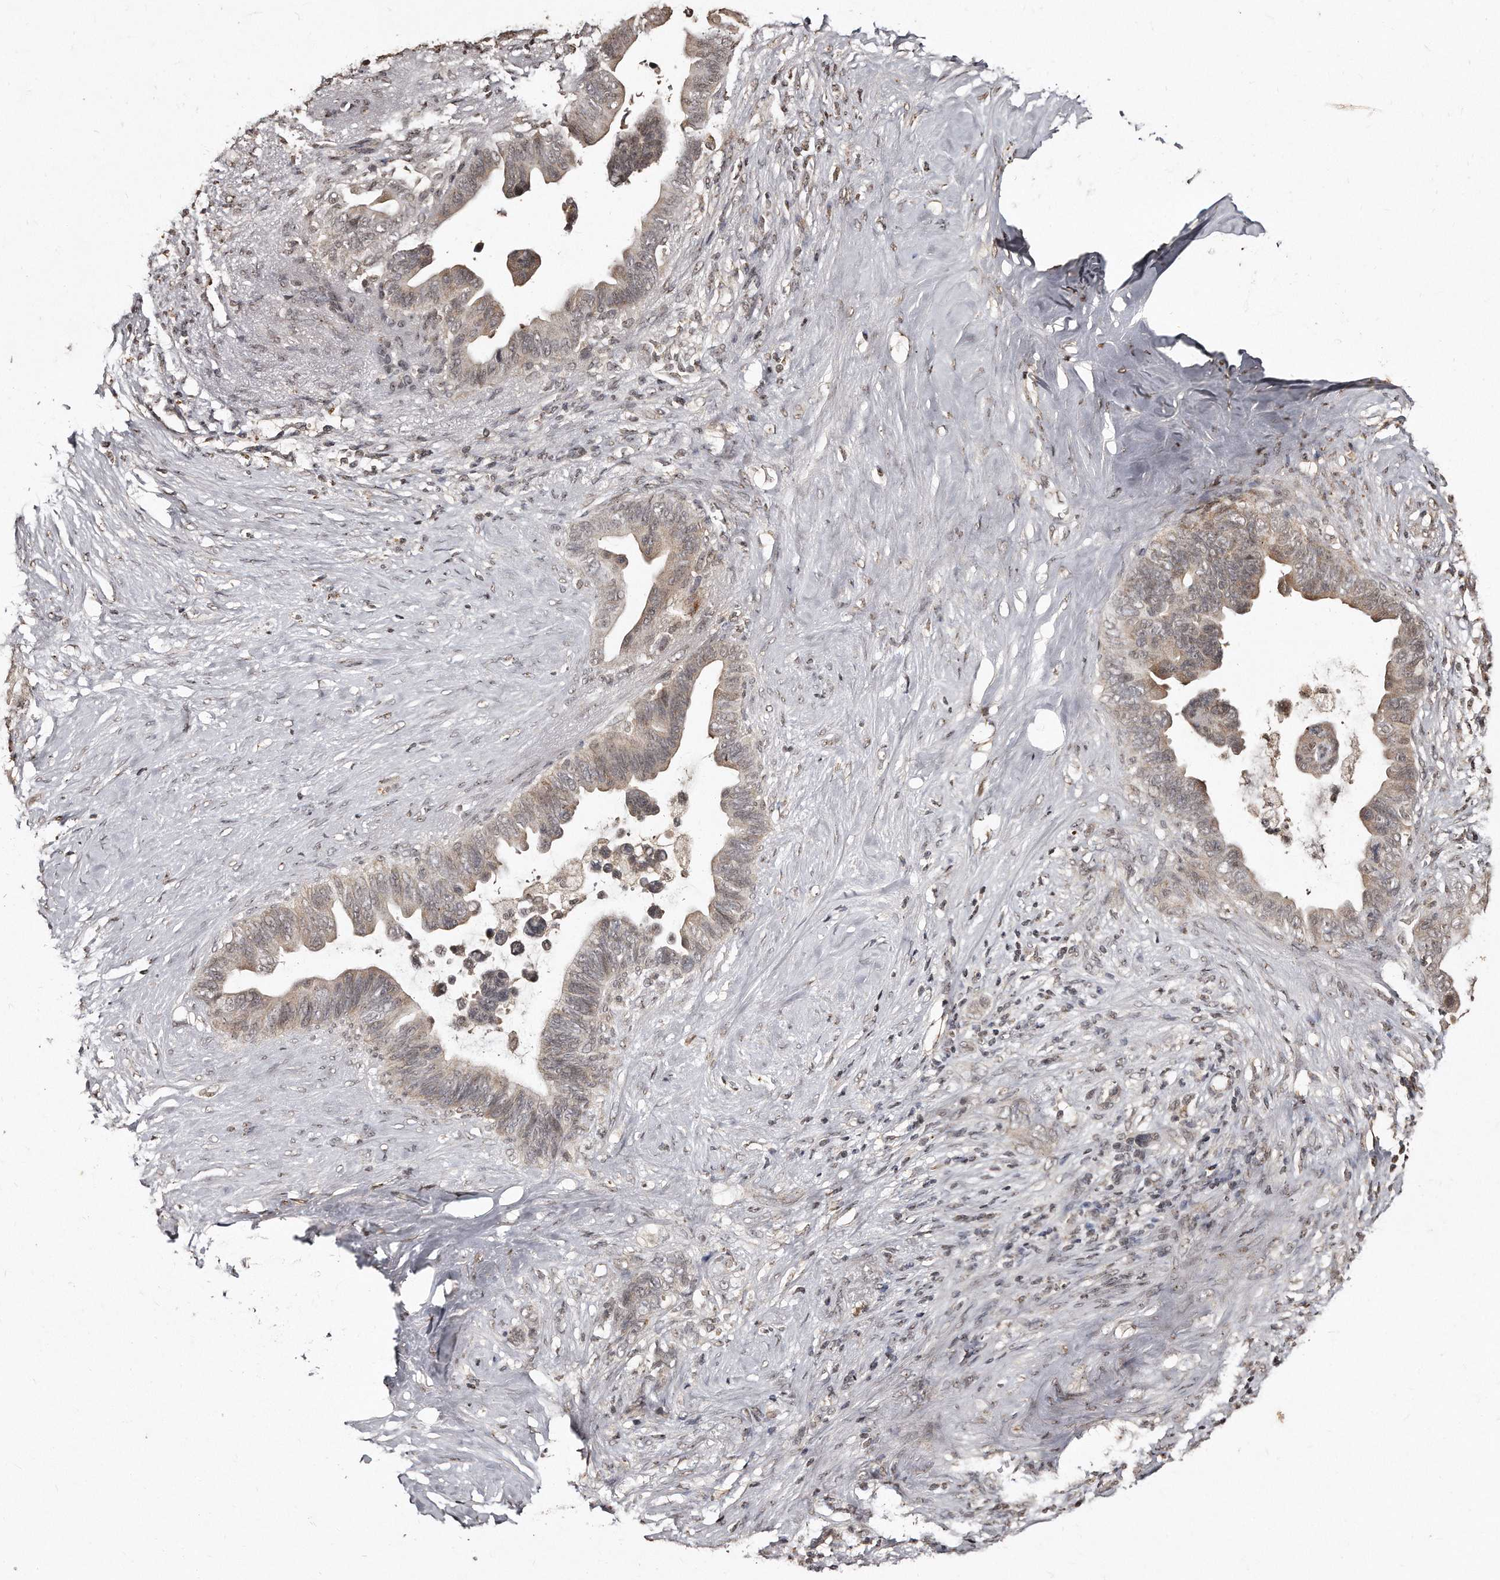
{"staining": {"intensity": "weak", "quantity": ">75%", "location": "cytoplasmic/membranous,nuclear"}, "tissue": "pancreatic cancer", "cell_type": "Tumor cells", "image_type": "cancer", "snomed": [{"axis": "morphology", "description": "Adenocarcinoma, NOS"}, {"axis": "topography", "description": "Pancreas"}], "caption": "Pancreatic cancer stained with DAB IHC shows low levels of weak cytoplasmic/membranous and nuclear positivity in approximately >75% of tumor cells. The protein is shown in brown color, while the nuclei are stained blue.", "gene": "TSHR", "patient": {"sex": "female", "age": 72}}